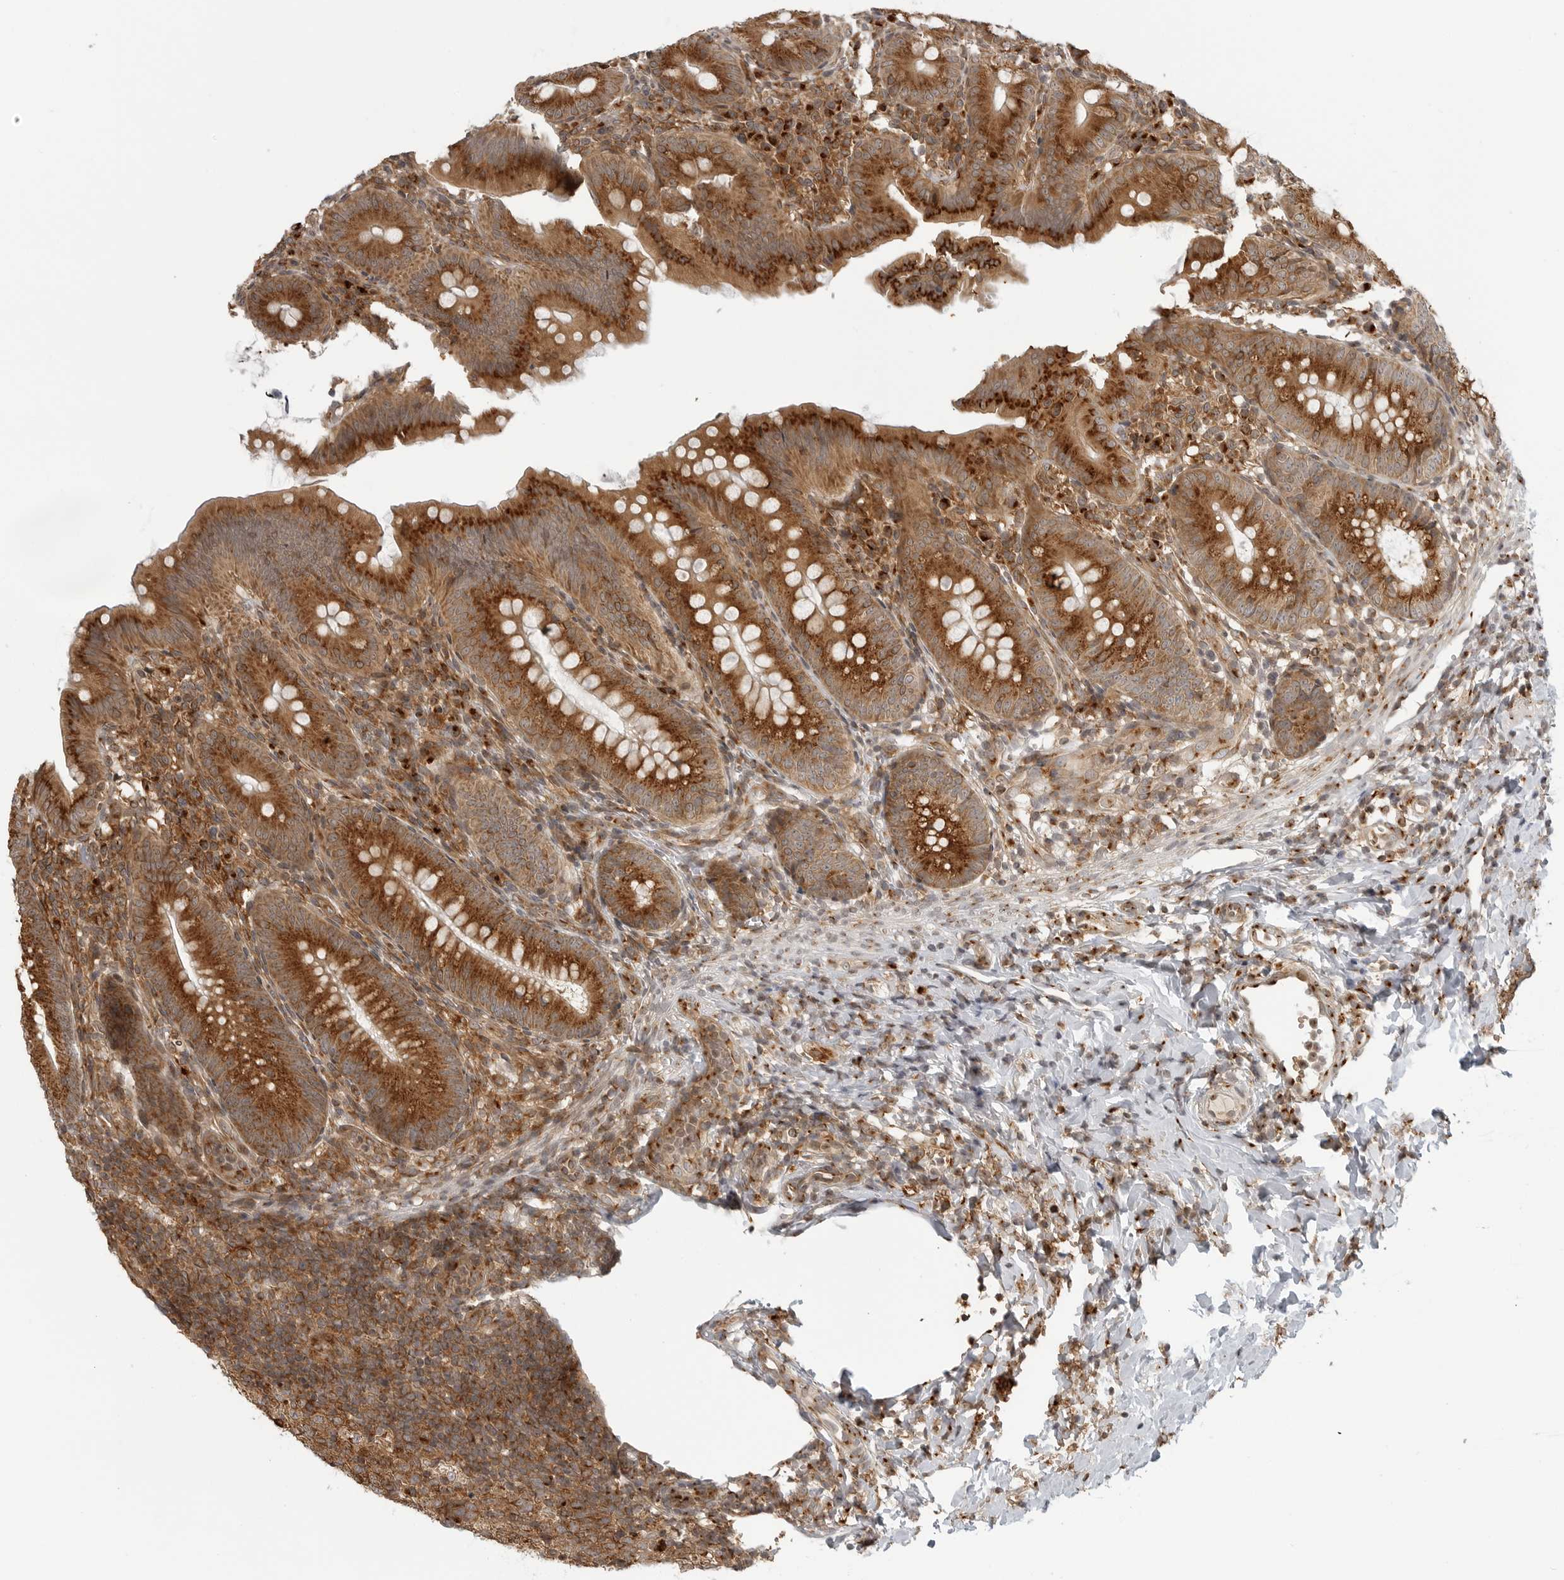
{"staining": {"intensity": "strong", "quantity": ">75%", "location": "cytoplasmic/membranous"}, "tissue": "appendix", "cell_type": "Glandular cells", "image_type": "normal", "snomed": [{"axis": "morphology", "description": "Normal tissue, NOS"}, {"axis": "topography", "description": "Appendix"}], "caption": "IHC of unremarkable appendix displays high levels of strong cytoplasmic/membranous staining in about >75% of glandular cells.", "gene": "COPA", "patient": {"sex": "male", "age": 1}}